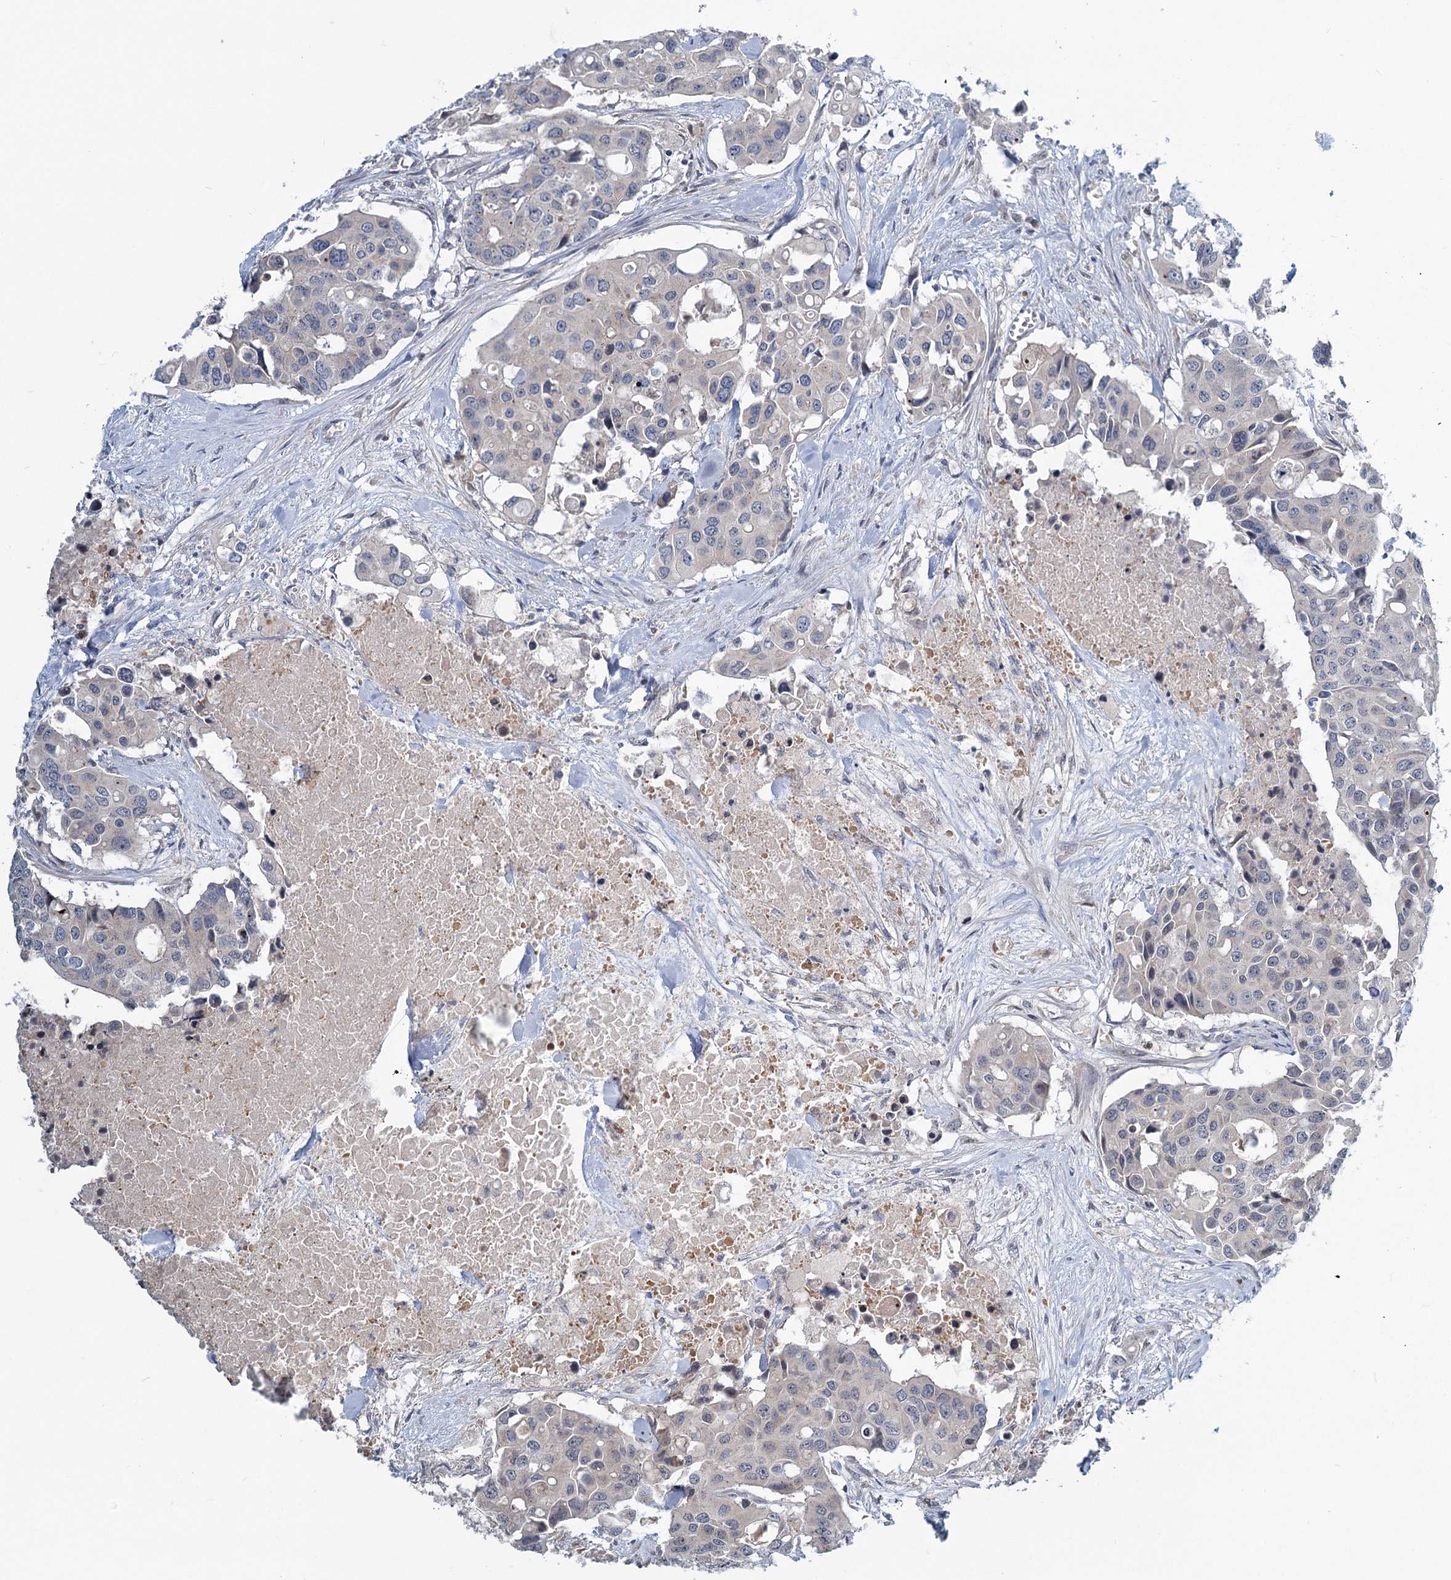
{"staining": {"intensity": "negative", "quantity": "none", "location": "none"}, "tissue": "colorectal cancer", "cell_type": "Tumor cells", "image_type": "cancer", "snomed": [{"axis": "morphology", "description": "Adenocarcinoma, NOS"}, {"axis": "topography", "description": "Colon"}], "caption": "Human colorectal adenocarcinoma stained for a protein using immunohistochemistry displays no staining in tumor cells.", "gene": "STAP1", "patient": {"sex": "male", "age": 77}}